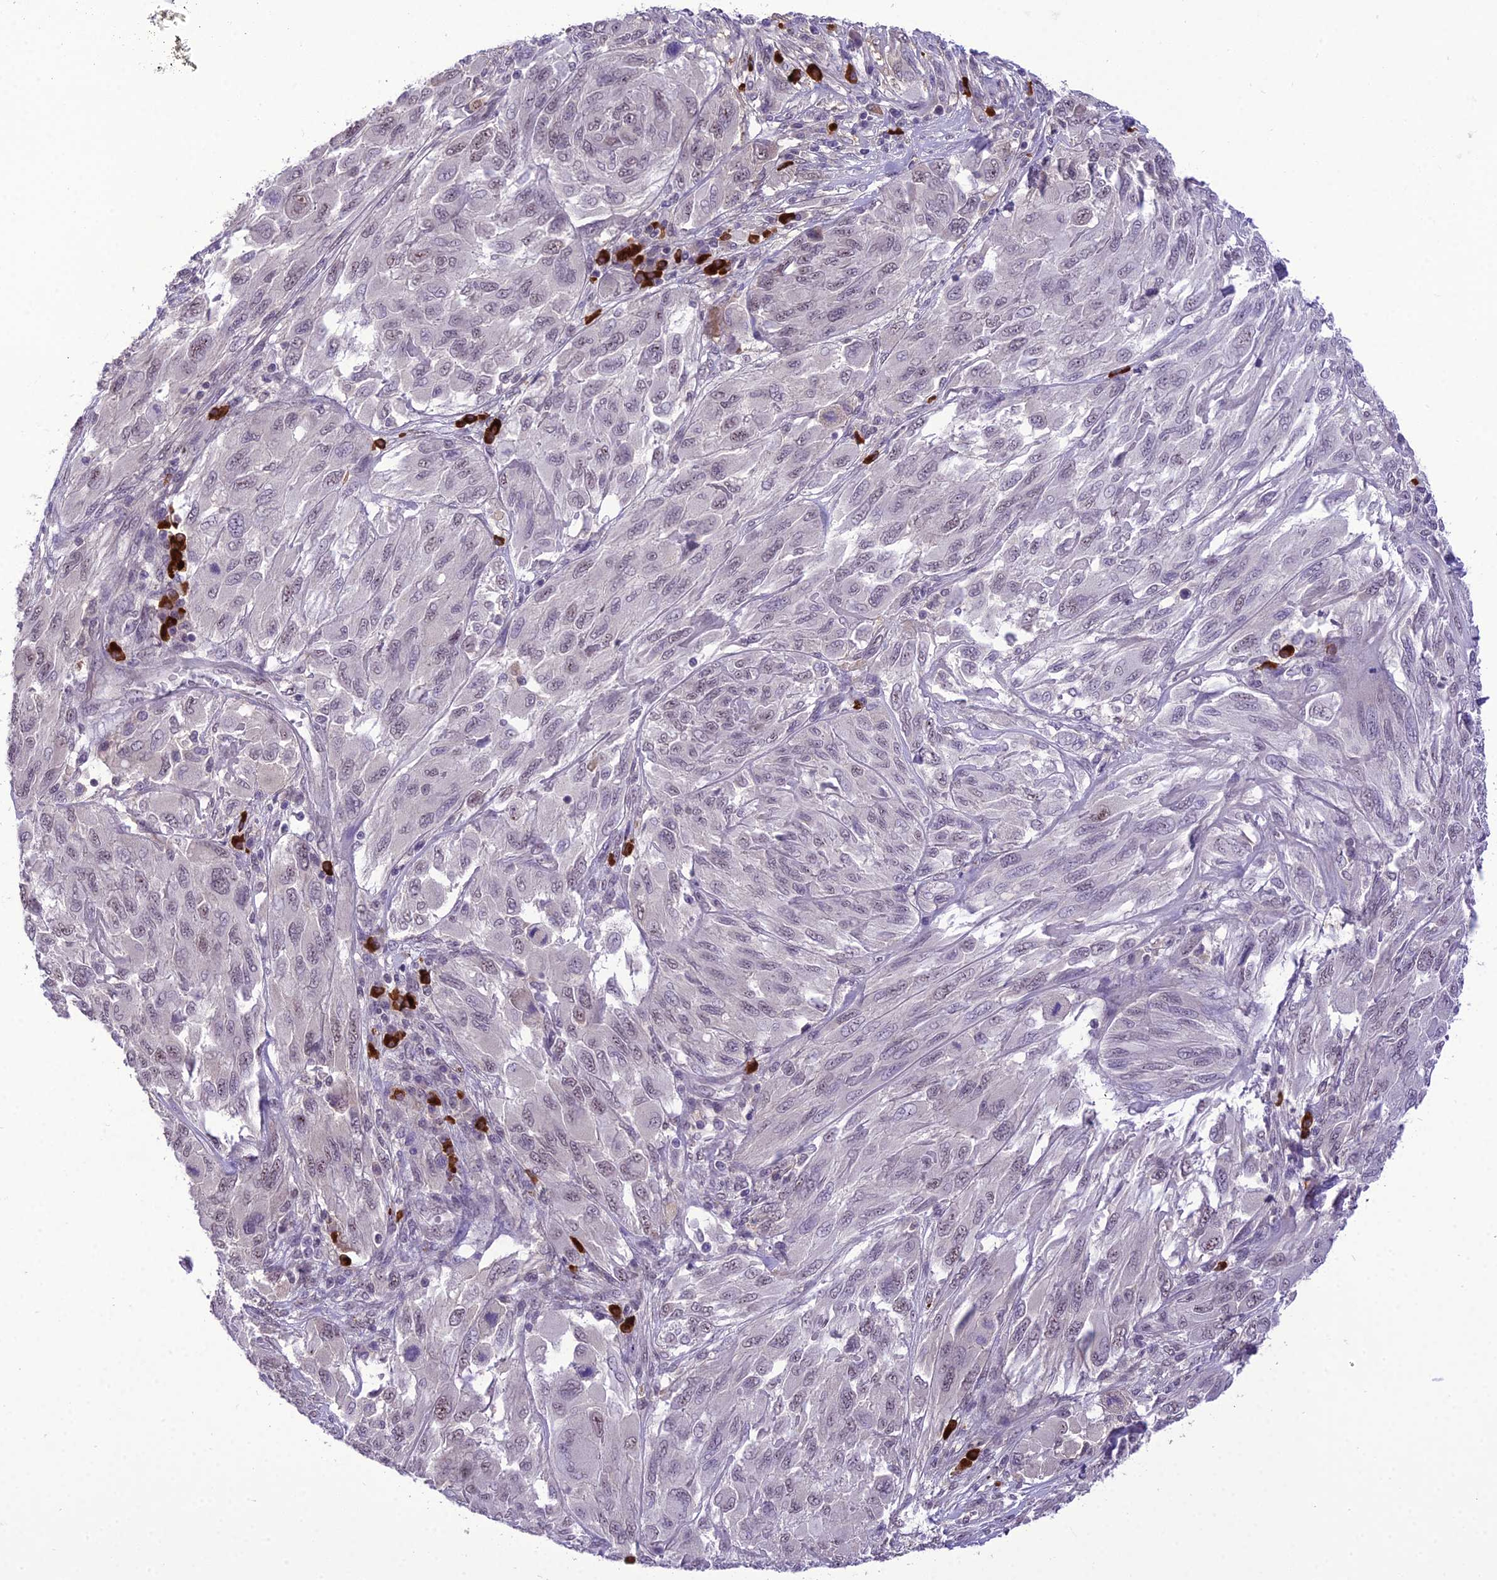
{"staining": {"intensity": "weak", "quantity": "<25%", "location": "nuclear"}, "tissue": "melanoma", "cell_type": "Tumor cells", "image_type": "cancer", "snomed": [{"axis": "morphology", "description": "Malignant melanoma, NOS"}, {"axis": "topography", "description": "Skin"}], "caption": "IHC of human melanoma demonstrates no staining in tumor cells.", "gene": "SH3RF3", "patient": {"sex": "female", "age": 91}}